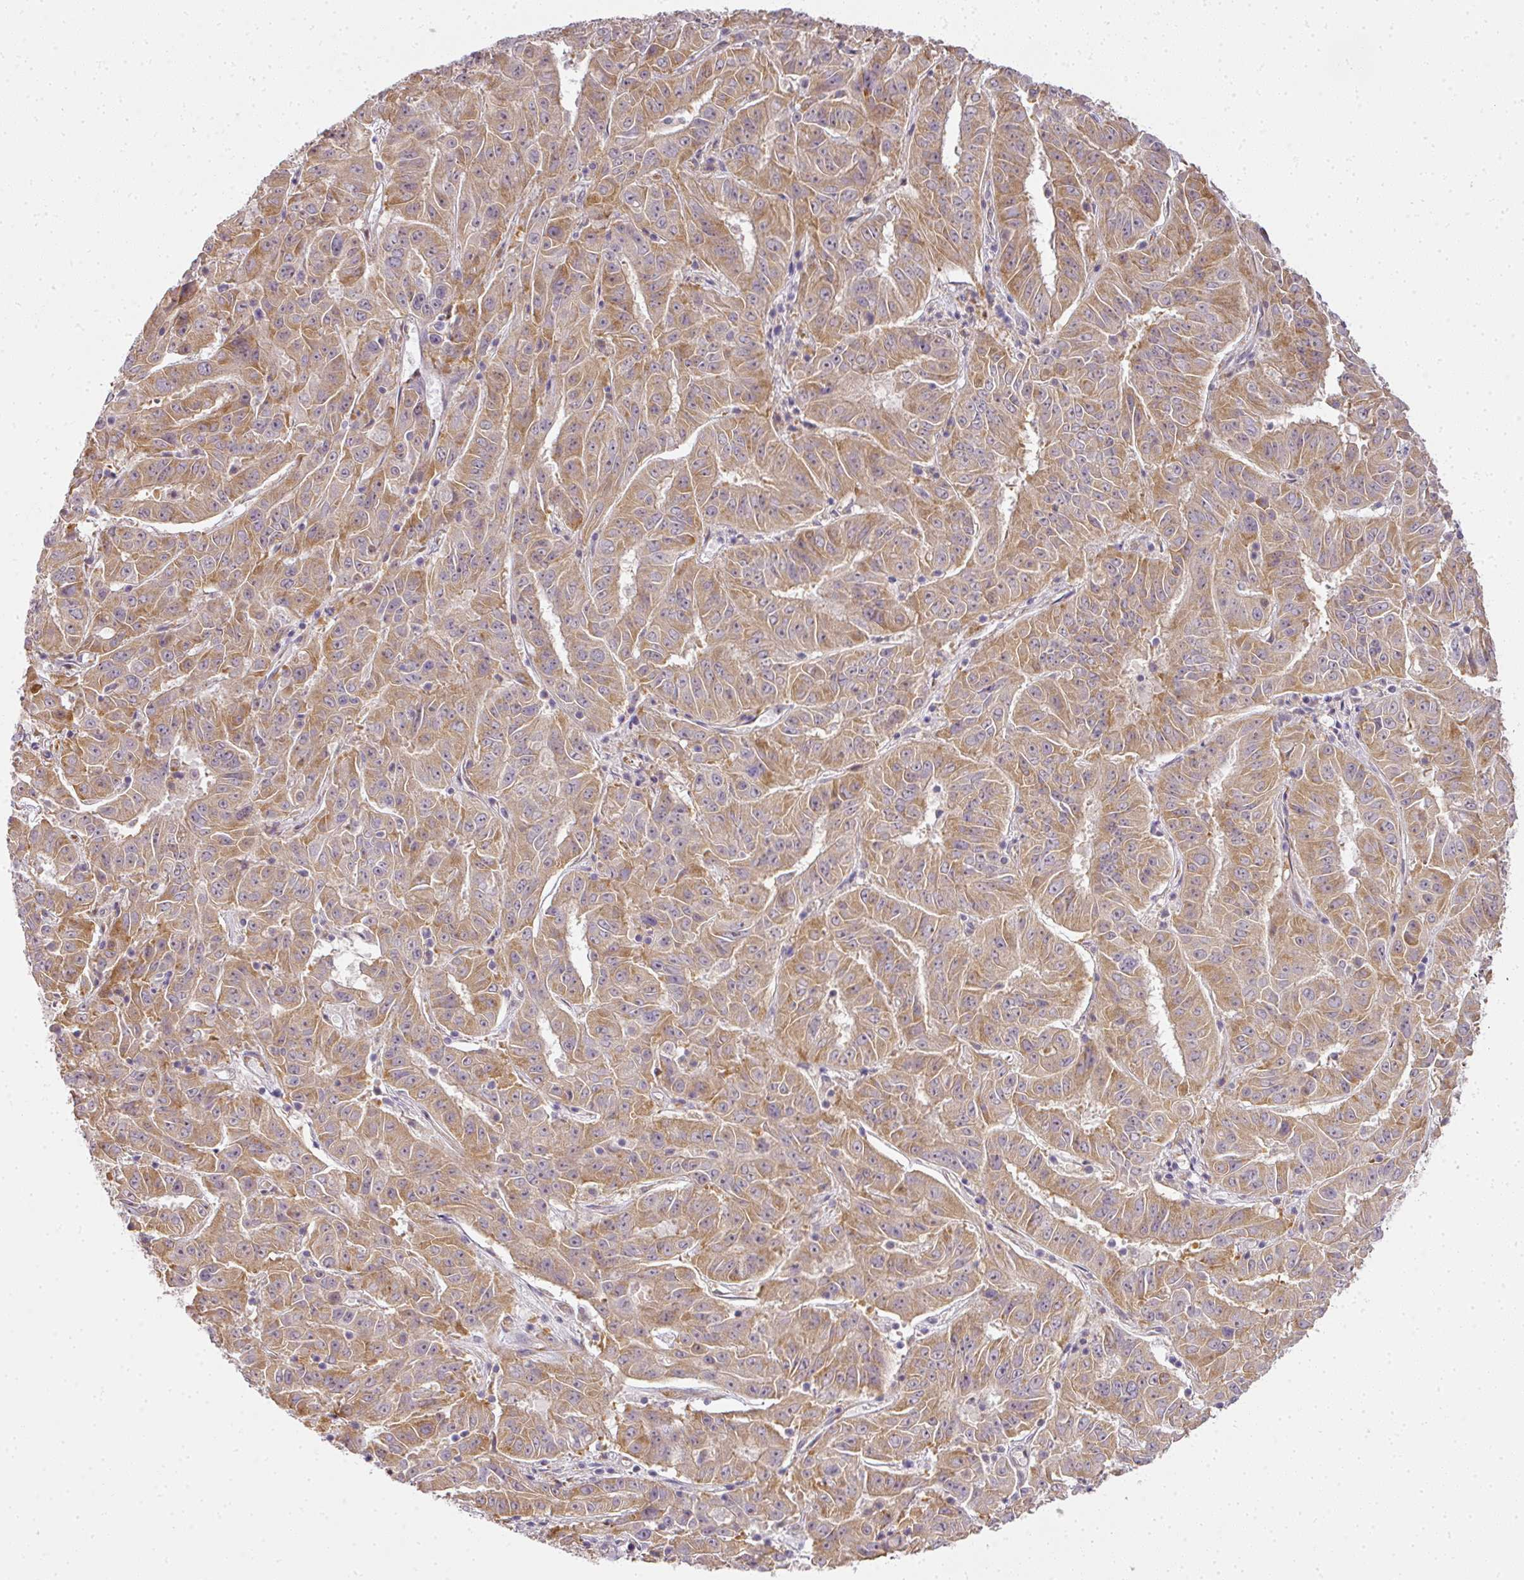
{"staining": {"intensity": "moderate", "quantity": "25%-75%", "location": "cytoplasmic/membranous"}, "tissue": "pancreatic cancer", "cell_type": "Tumor cells", "image_type": "cancer", "snomed": [{"axis": "morphology", "description": "Adenocarcinoma, NOS"}, {"axis": "topography", "description": "Pancreas"}], "caption": "Immunohistochemistry (IHC) (DAB) staining of human adenocarcinoma (pancreatic) reveals moderate cytoplasmic/membranous protein positivity in about 25%-75% of tumor cells. (DAB IHC with brightfield microscopy, high magnification).", "gene": "MED19", "patient": {"sex": "male", "age": 63}}